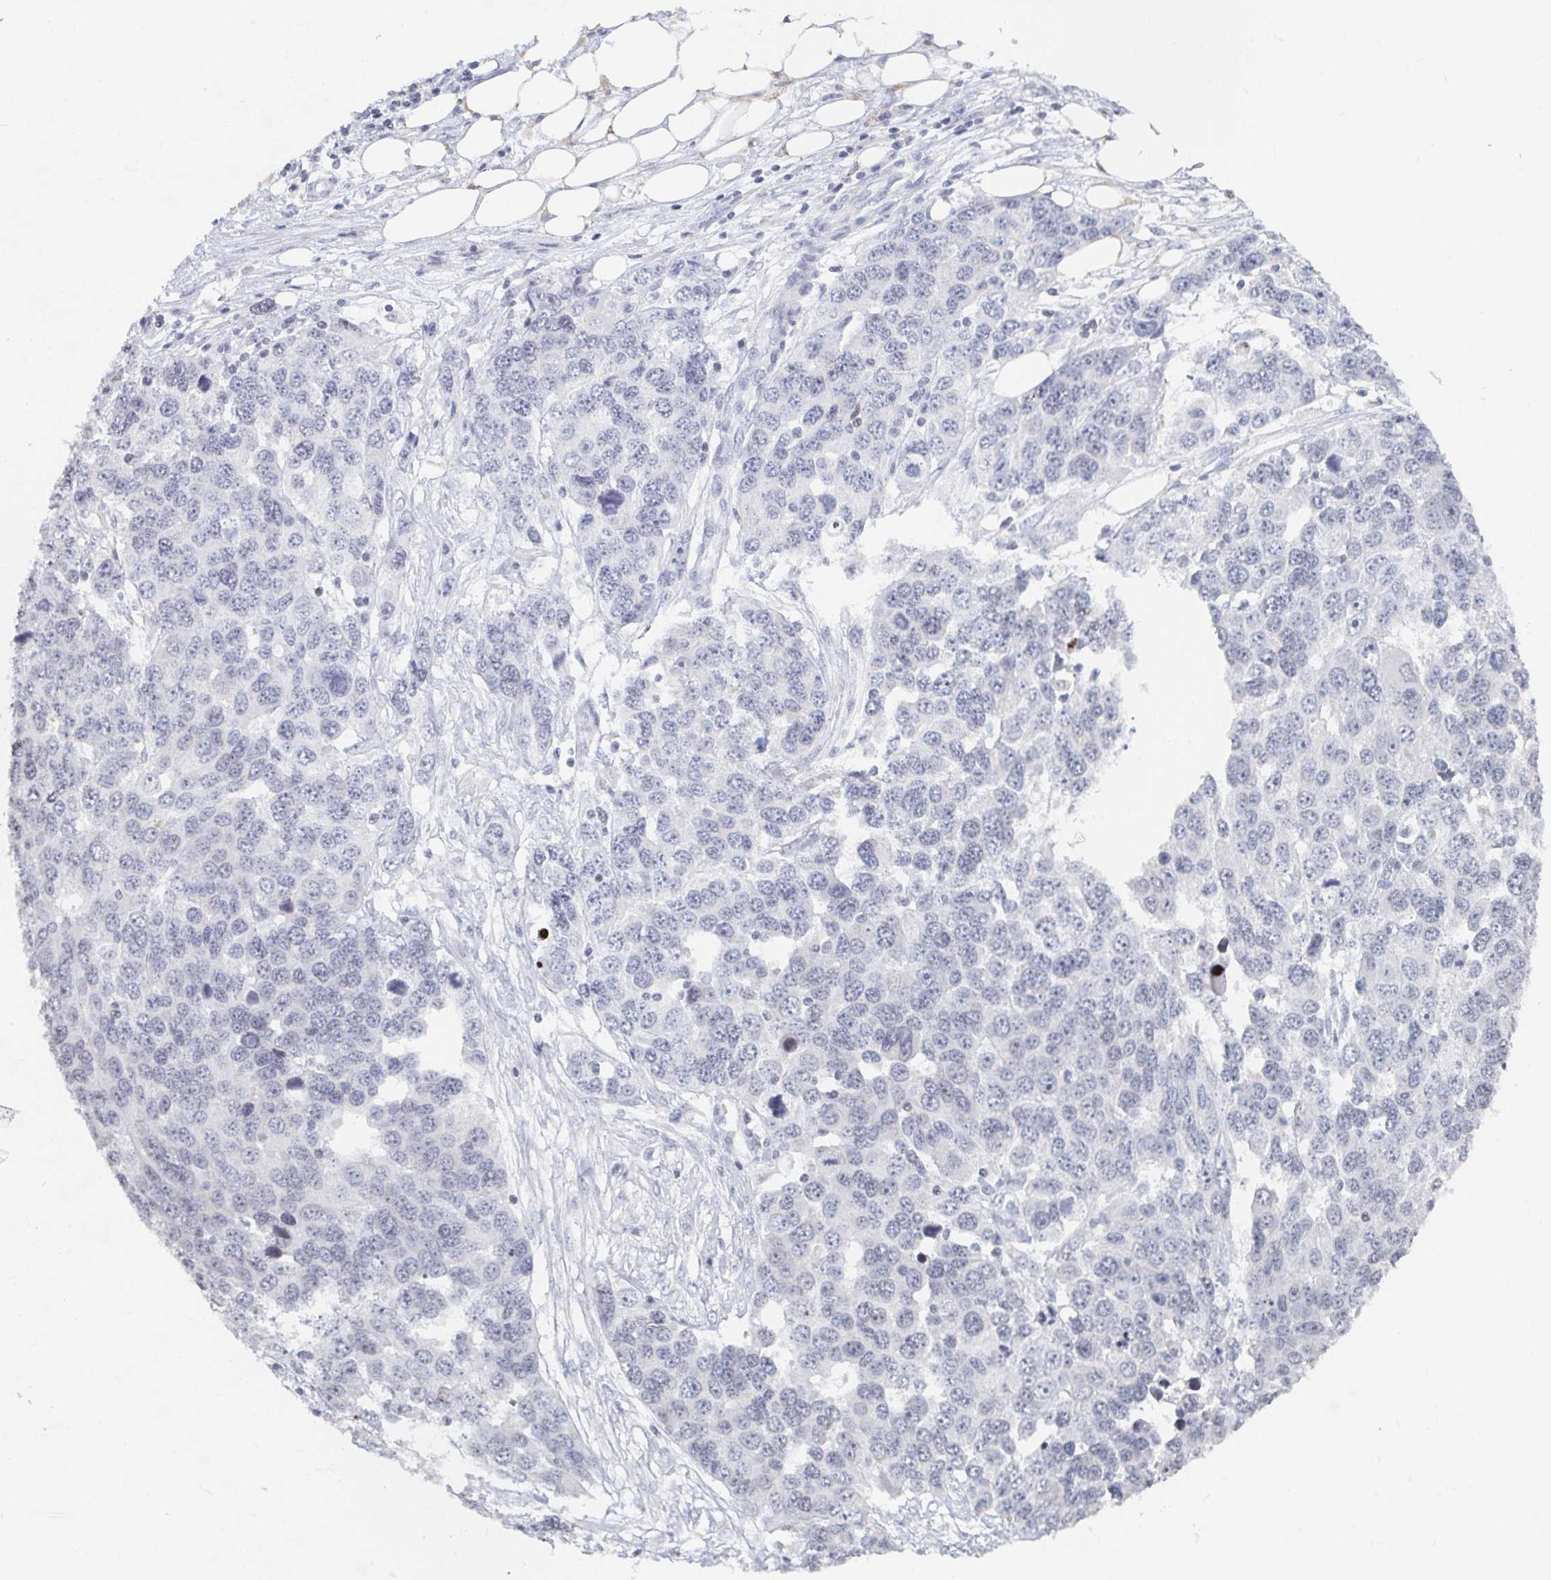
{"staining": {"intensity": "negative", "quantity": "none", "location": "none"}, "tissue": "ovarian cancer", "cell_type": "Tumor cells", "image_type": "cancer", "snomed": [{"axis": "morphology", "description": "Cystadenocarcinoma, serous, NOS"}, {"axis": "topography", "description": "Ovary"}], "caption": "IHC histopathology image of neoplastic tissue: ovarian serous cystadenocarcinoma stained with DAB (3,3'-diaminobenzidine) reveals no significant protein expression in tumor cells.", "gene": "NME9", "patient": {"sex": "female", "age": 76}}